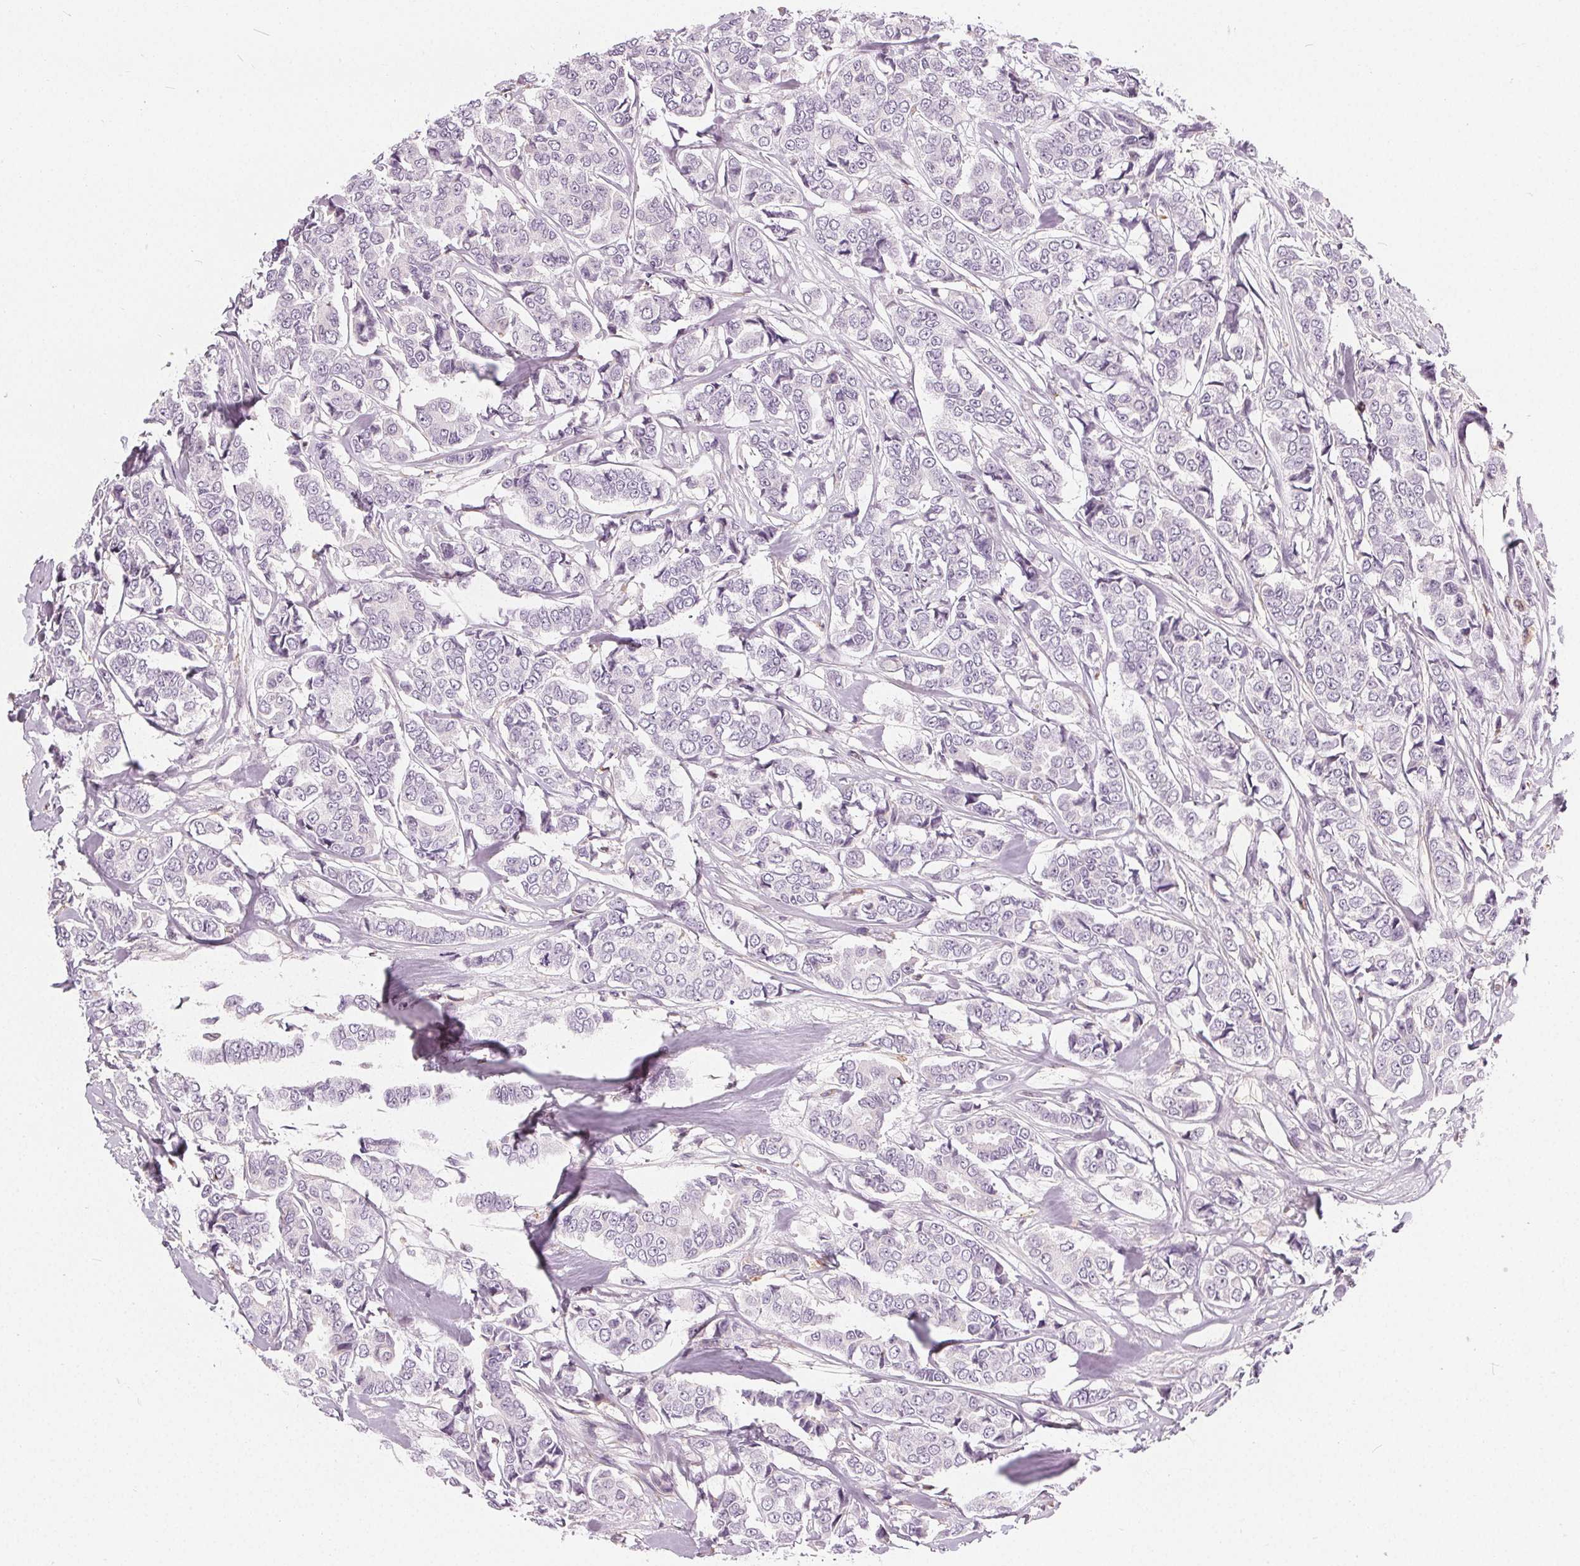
{"staining": {"intensity": "negative", "quantity": "none", "location": "none"}, "tissue": "breast cancer", "cell_type": "Tumor cells", "image_type": "cancer", "snomed": [{"axis": "morphology", "description": "Duct carcinoma"}, {"axis": "topography", "description": "Breast"}], "caption": "An image of invasive ductal carcinoma (breast) stained for a protein reveals no brown staining in tumor cells.", "gene": "HOPX", "patient": {"sex": "female", "age": 94}}